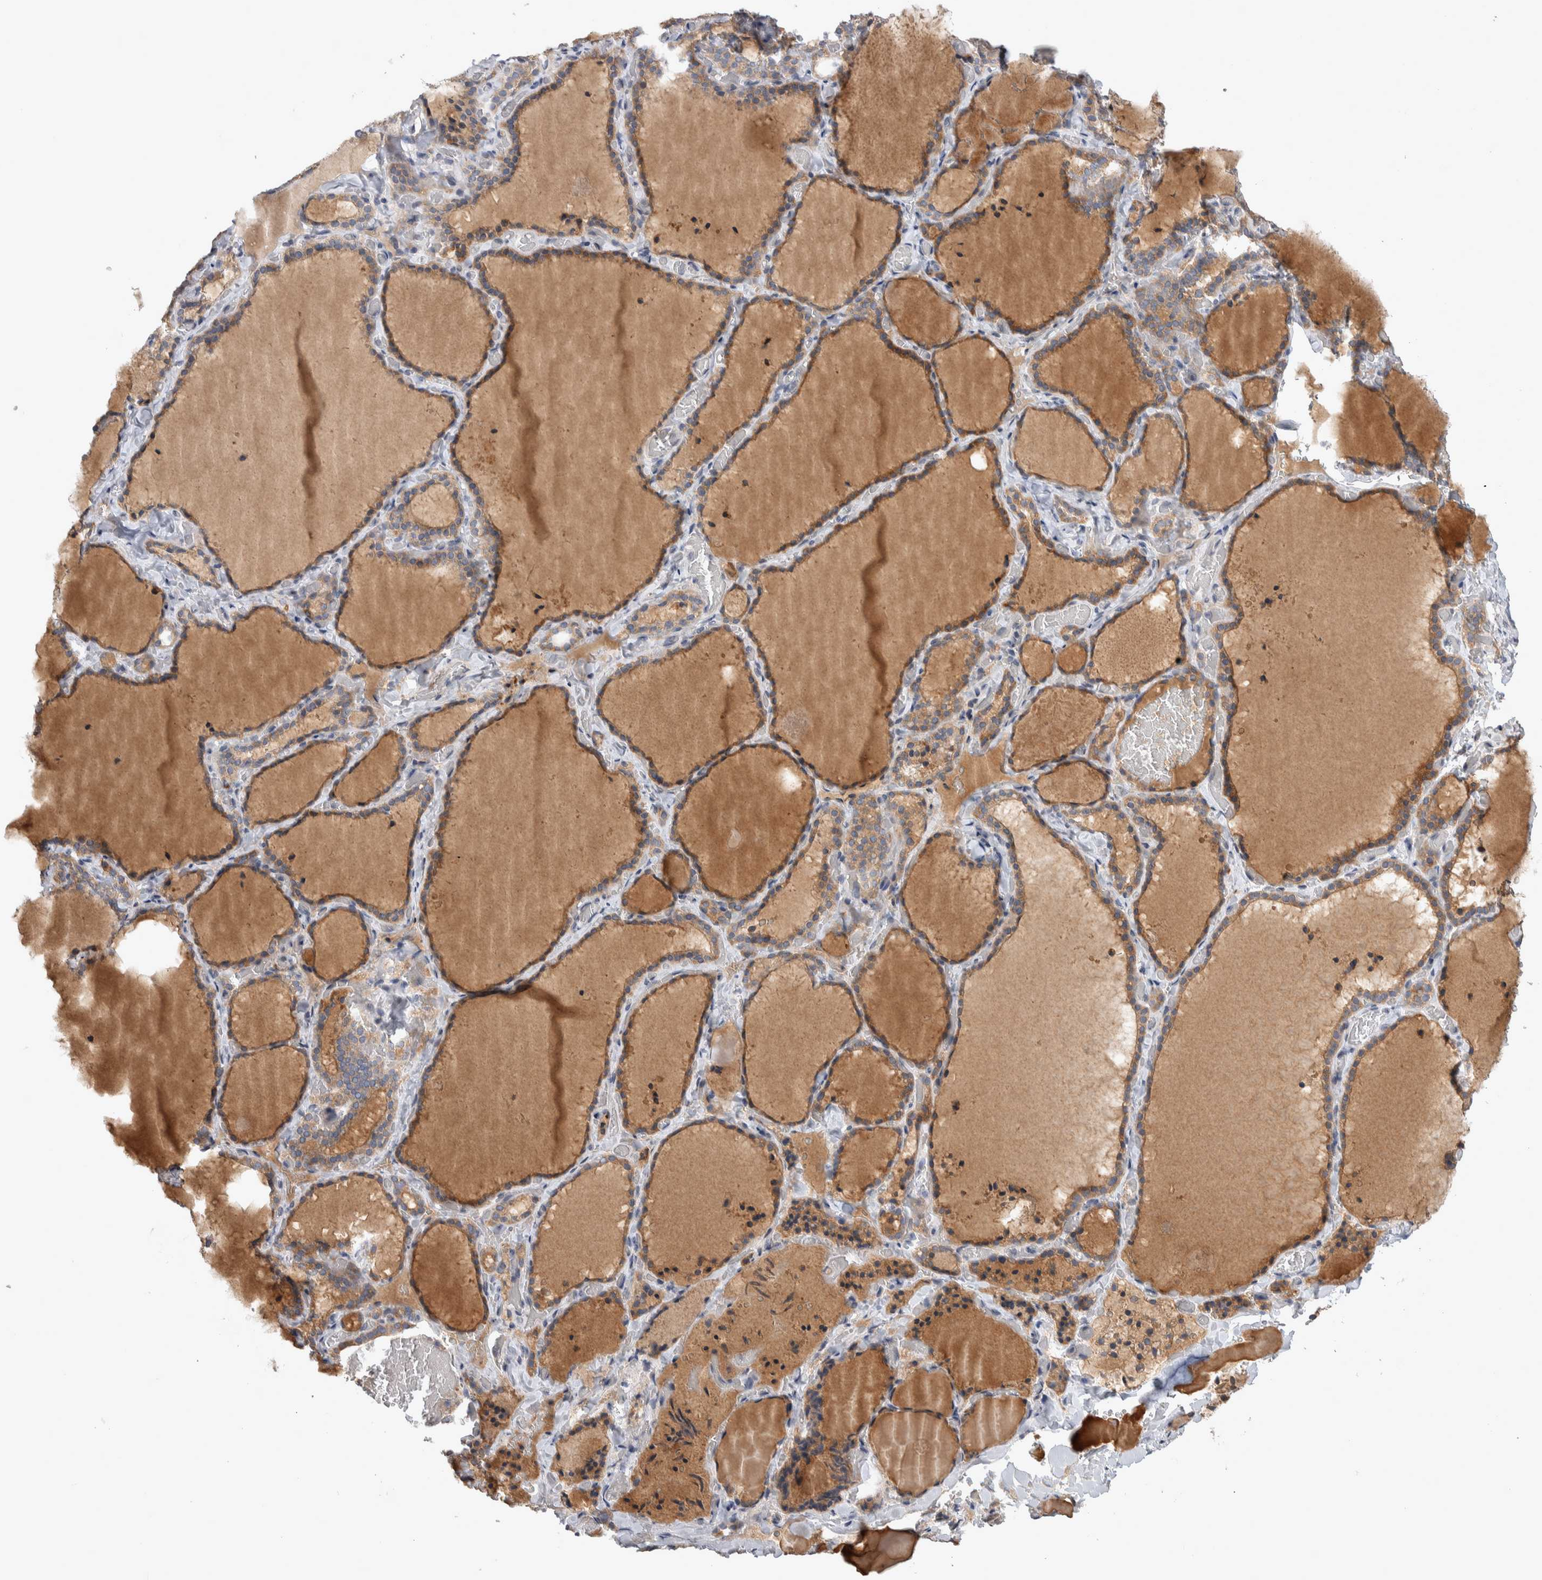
{"staining": {"intensity": "moderate", "quantity": ">75%", "location": "cytoplasmic/membranous"}, "tissue": "thyroid gland", "cell_type": "Glandular cells", "image_type": "normal", "snomed": [{"axis": "morphology", "description": "Normal tissue, NOS"}, {"axis": "topography", "description": "Thyroid gland"}], "caption": "Protein expression by IHC demonstrates moderate cytoplasmic/membranous expression in approximately >75% of glandular cells in unremarkable thyroid gland.", "gene": "IBTK", "patient": {"sex": "female", "age": 22}}